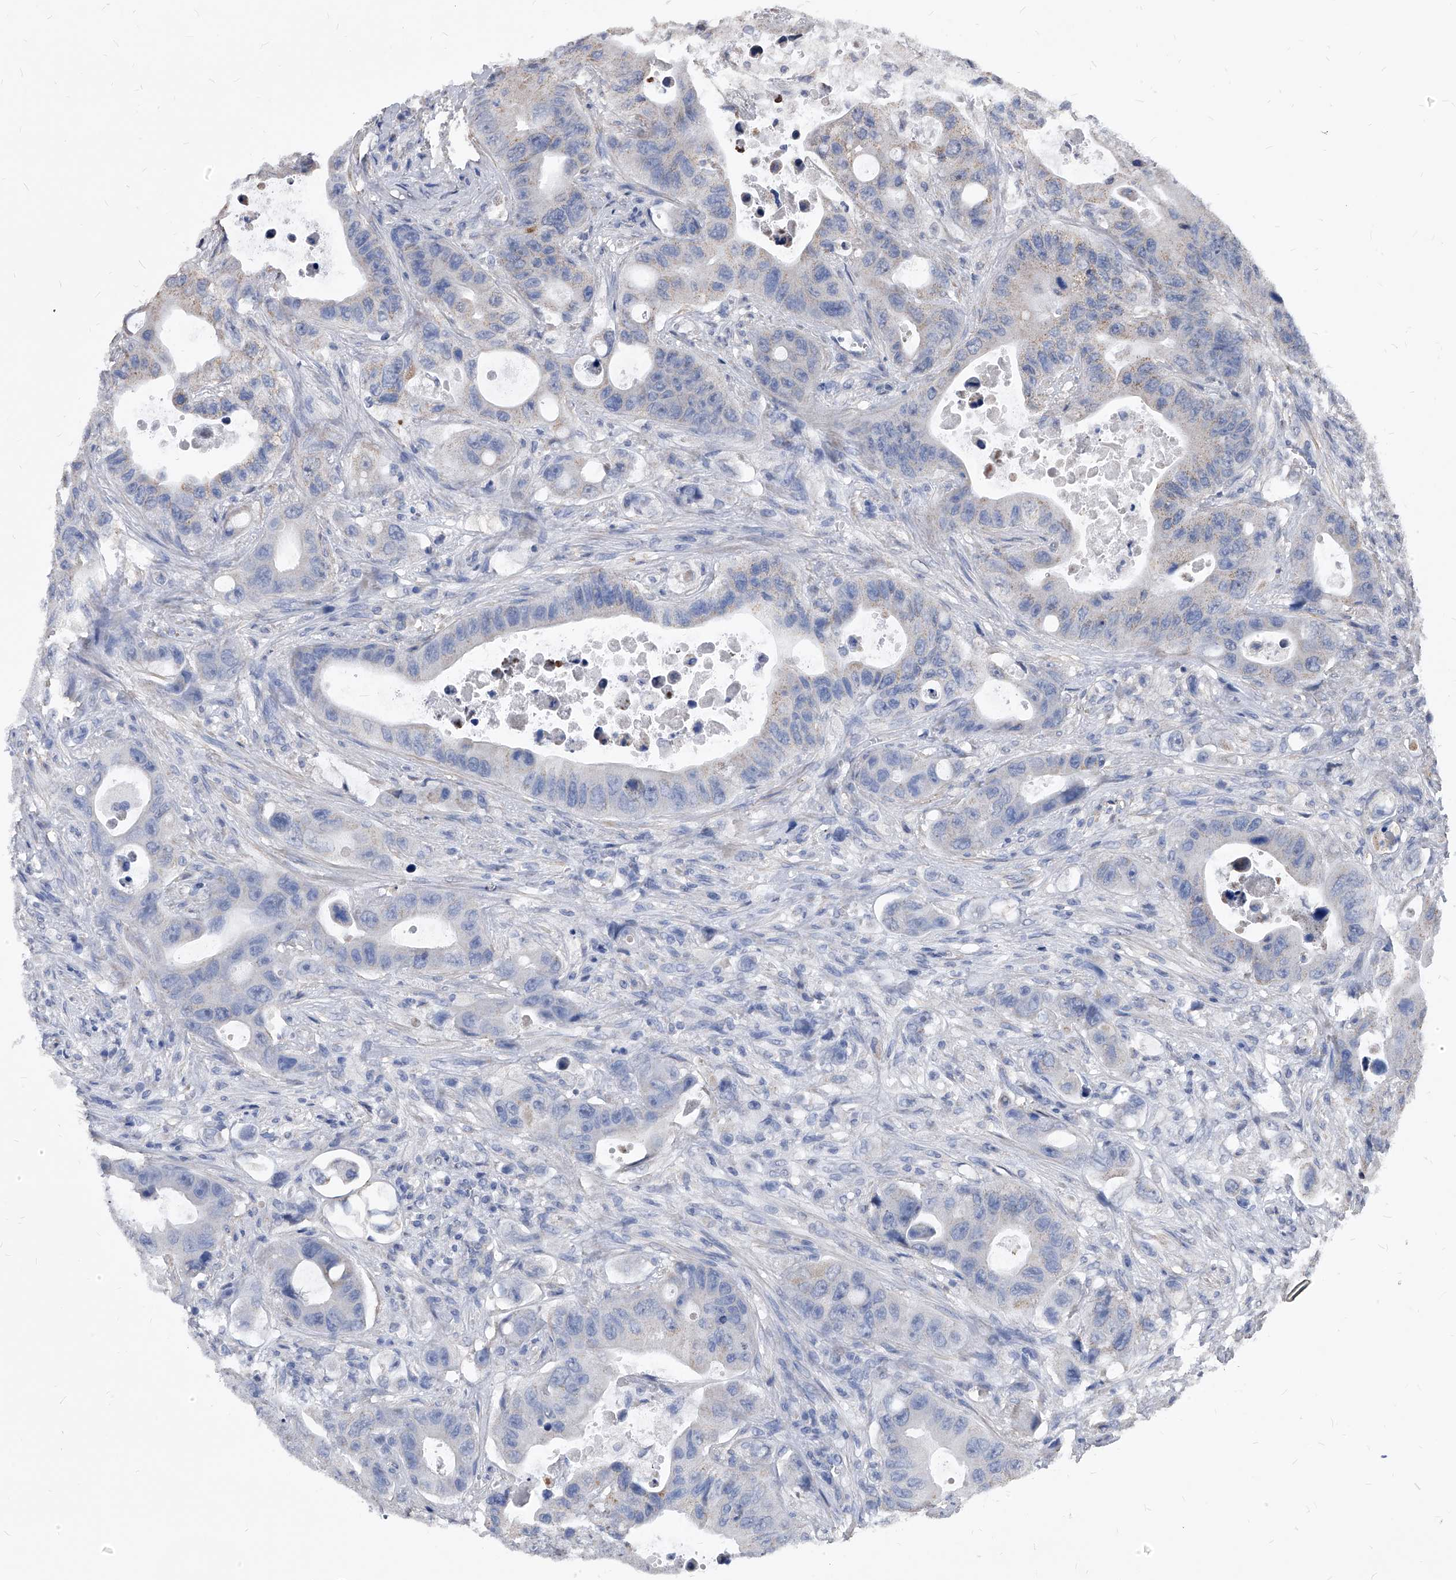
{"staining": {"intensity": "negative", "quantity": "none", "location": "none"}, "tissue": "colorectal cancer", "cell_type": "Tumor cells", "image_type": "cancer", "snomed": [{"axis": "morphology", "description": "Adenocarcinoma, NOS"}, {"axis": "topography", "description": "Colon"}], "caption": "Colorectal adenocarcinoma was stained to show a protein in brown. There is no significant staining in tumor cells. (Brightfield microscopy of DAB immunohistochemistry (IHC) at high magnification).", "gene": "DUSP22", "patient": {"sex": "female", "age": 46}}